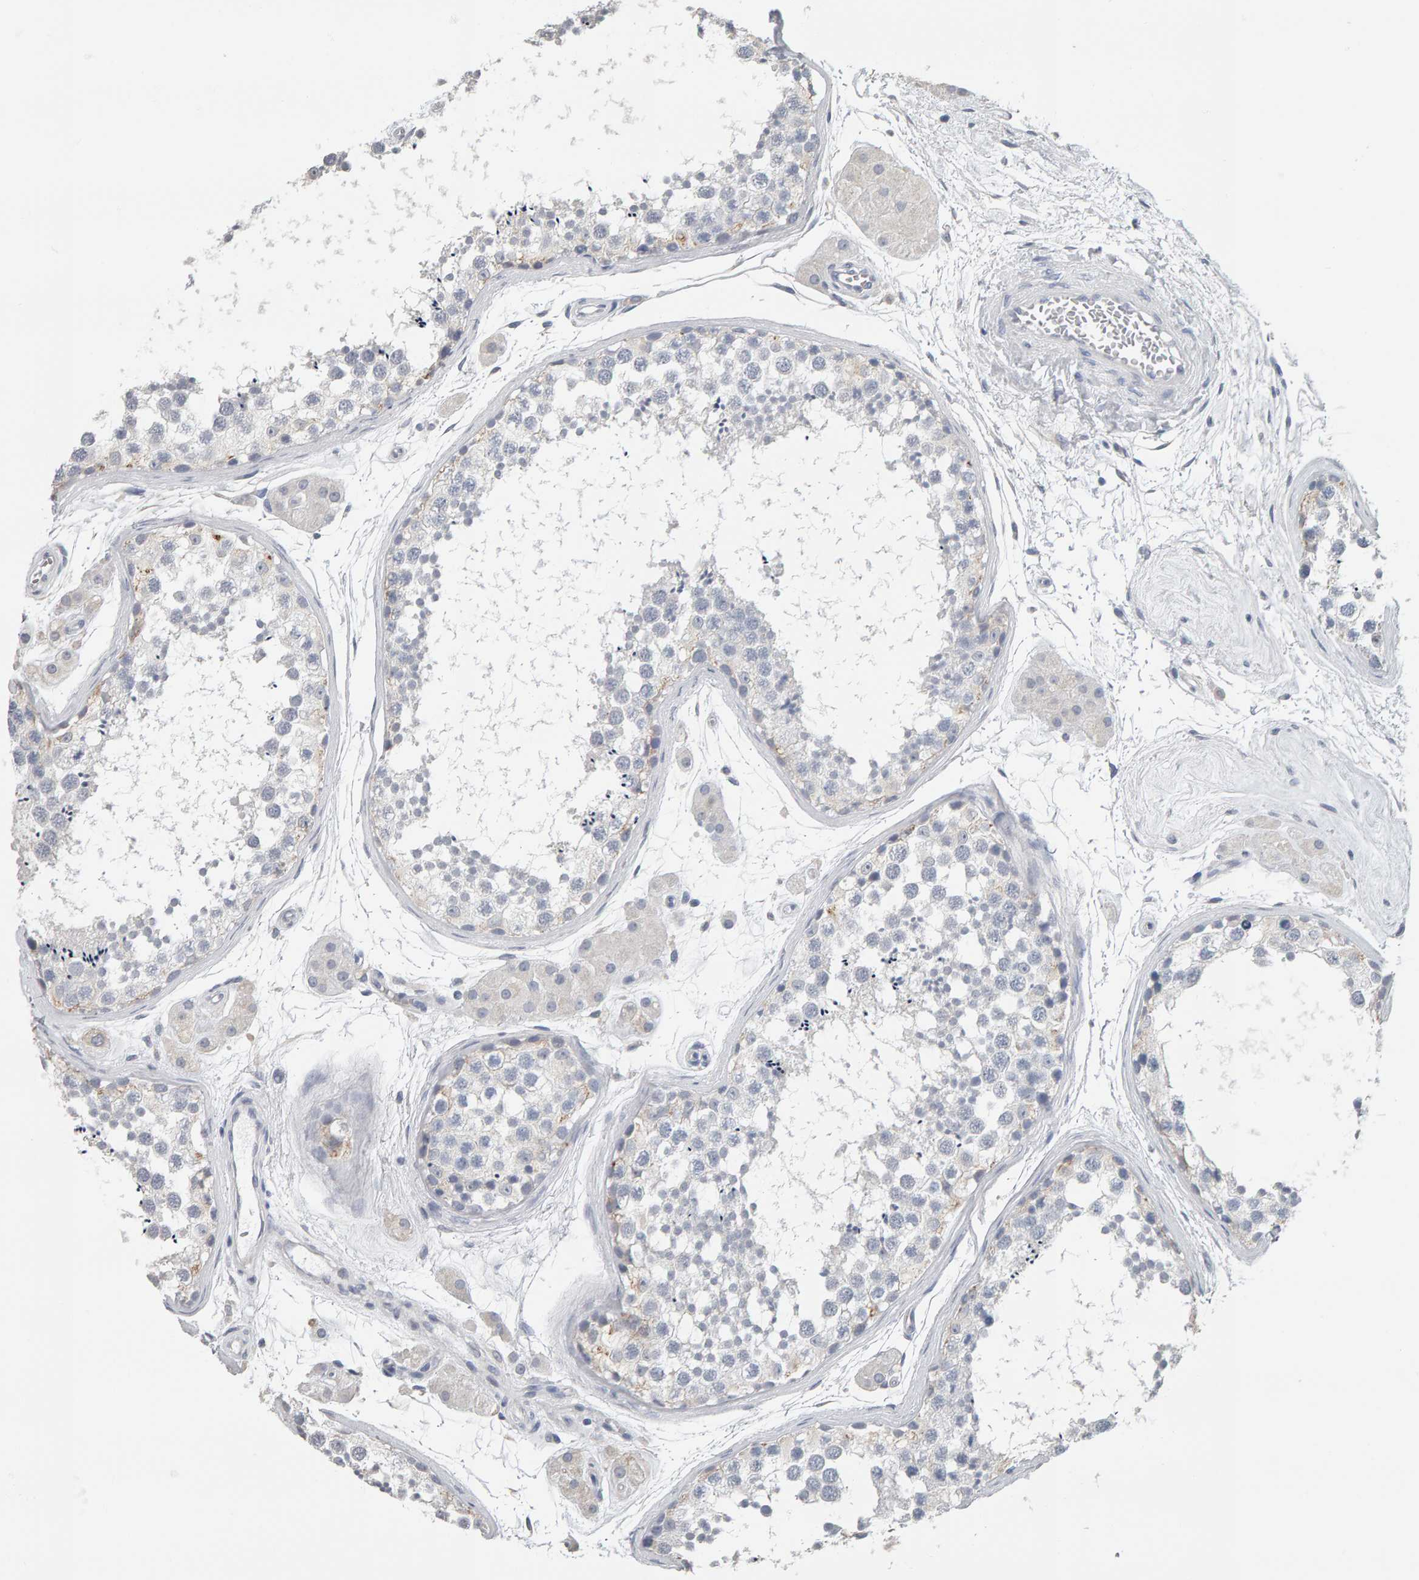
{"staining": {"intensity": "weak", "quantity": "<25%", "location": "cytoplasmic/membranous"}, "tissue": "testis", "cell_type": "Cells in seminiferous ducts", "image_type": "normal", "snomed": [{"axis": "morphology", "description": "Normal tissue, NOS"}, {"axis": "topography", "description": "Testis"}], "caption": "DAB (3,3'-diaminobenzidine) immunohistochemical staining of normal testis shows no significant expression in cells in seminiferous ducts.", "gene": "ADHFE1", "patient": {"sex": "male", "age": 56}}